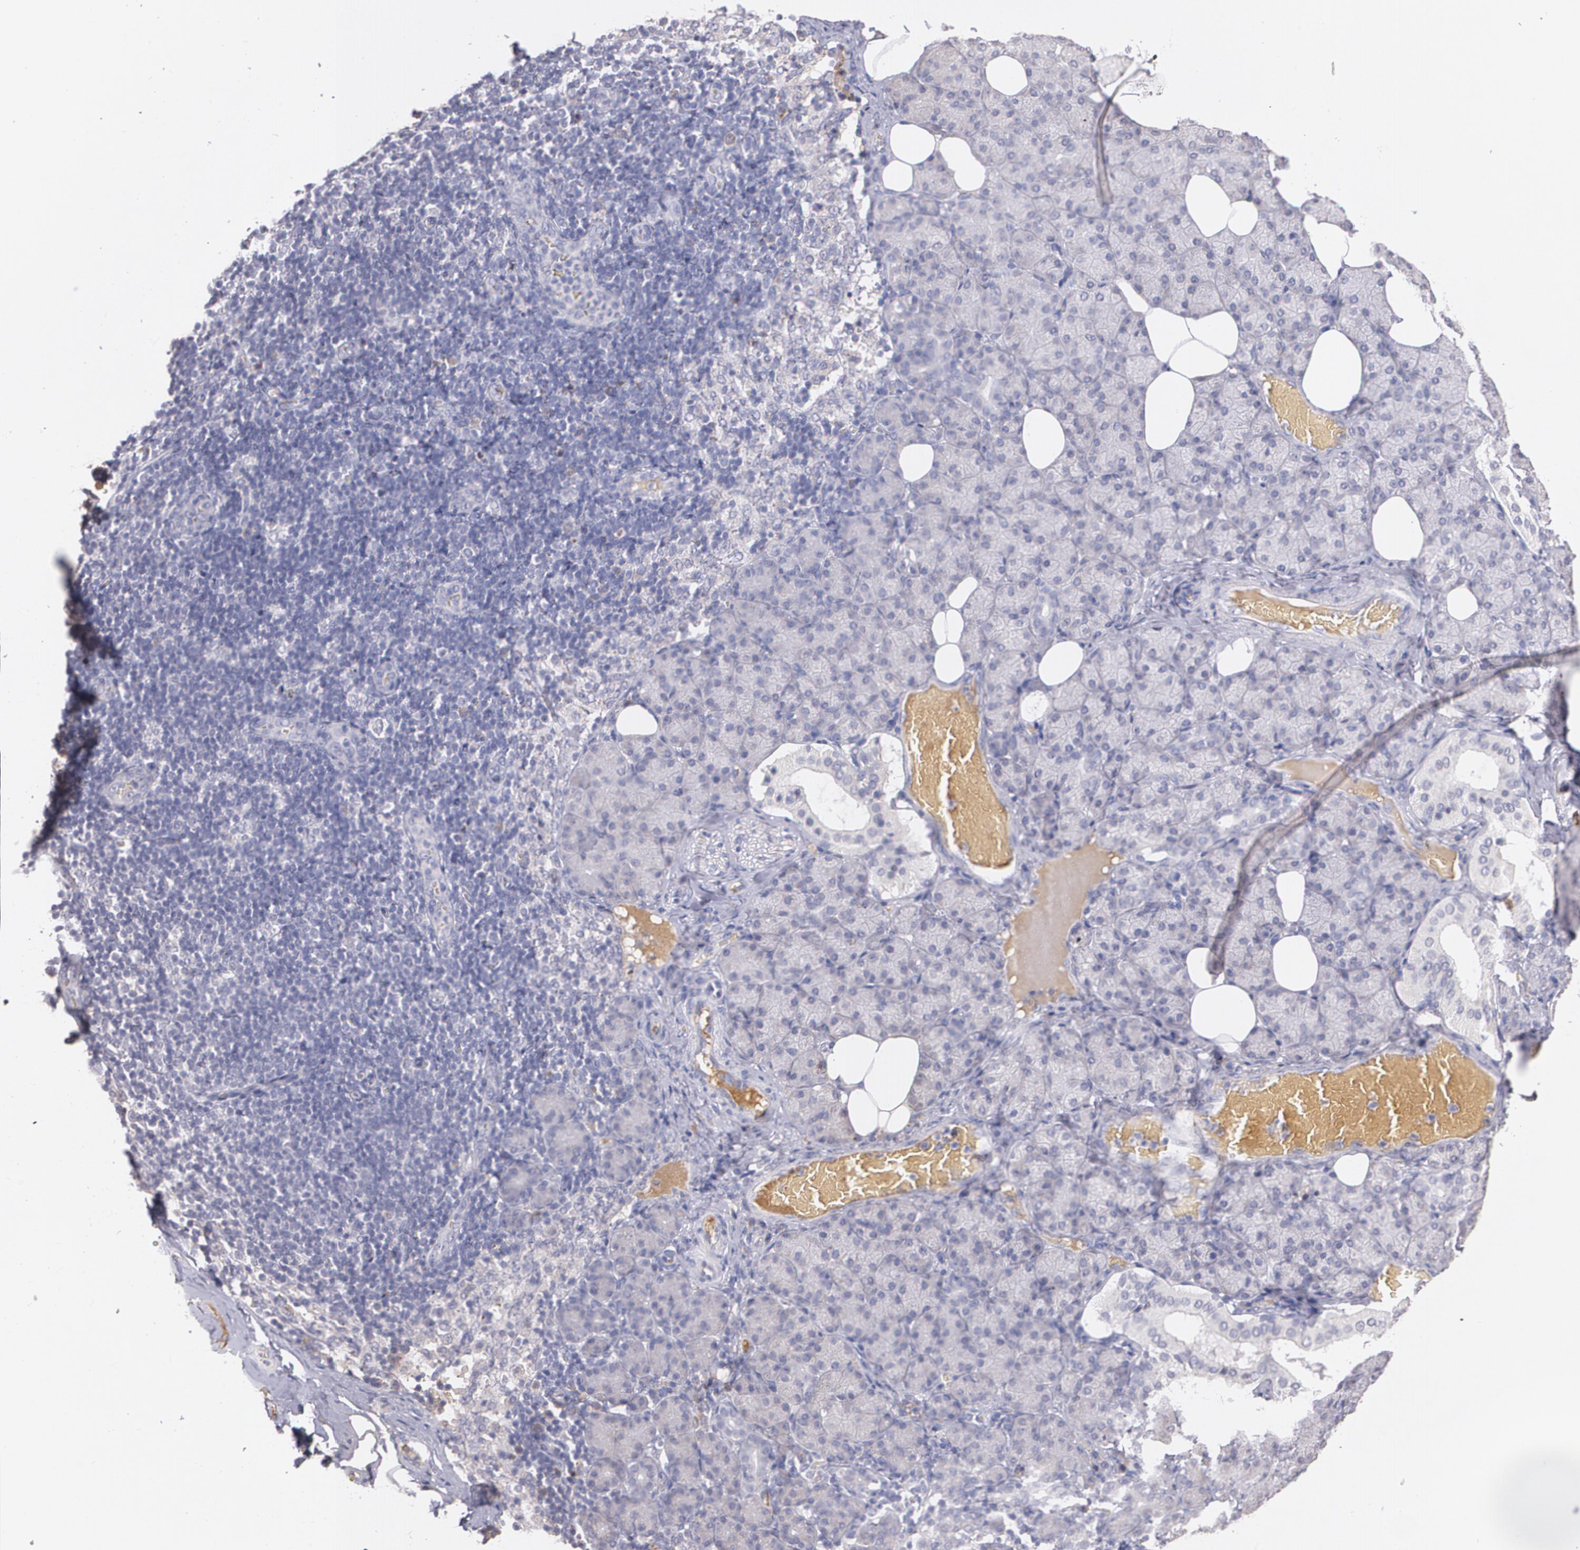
{"staining": {"intensity": "weak", "quantity": "<25%", "location": "cytoplasmic/membranous"}, "tissue": "salivary gland", "cell_type": "Glandular cells", "image_type": "normal", "snomed": [{"axis": "morphology", "description": "Normal tissue, NOS"}, {"axis": "topography", "description": "Lymph node"}, {"axis": "topography", "description": "Salivary gland"}], "caption": "DAB (3,3'-diaminobenzidine) immunohistochemical staining of unremarkable salivary gland reveals no significant positivity in glandular cells. (DAB (3,3'-diaminobenzidine) immunohistochemistry (IHC) visualized using brightfield microscopy, high magnification).", "gene": "AMBP", "patient": {"sex": "male", "age": 8}}